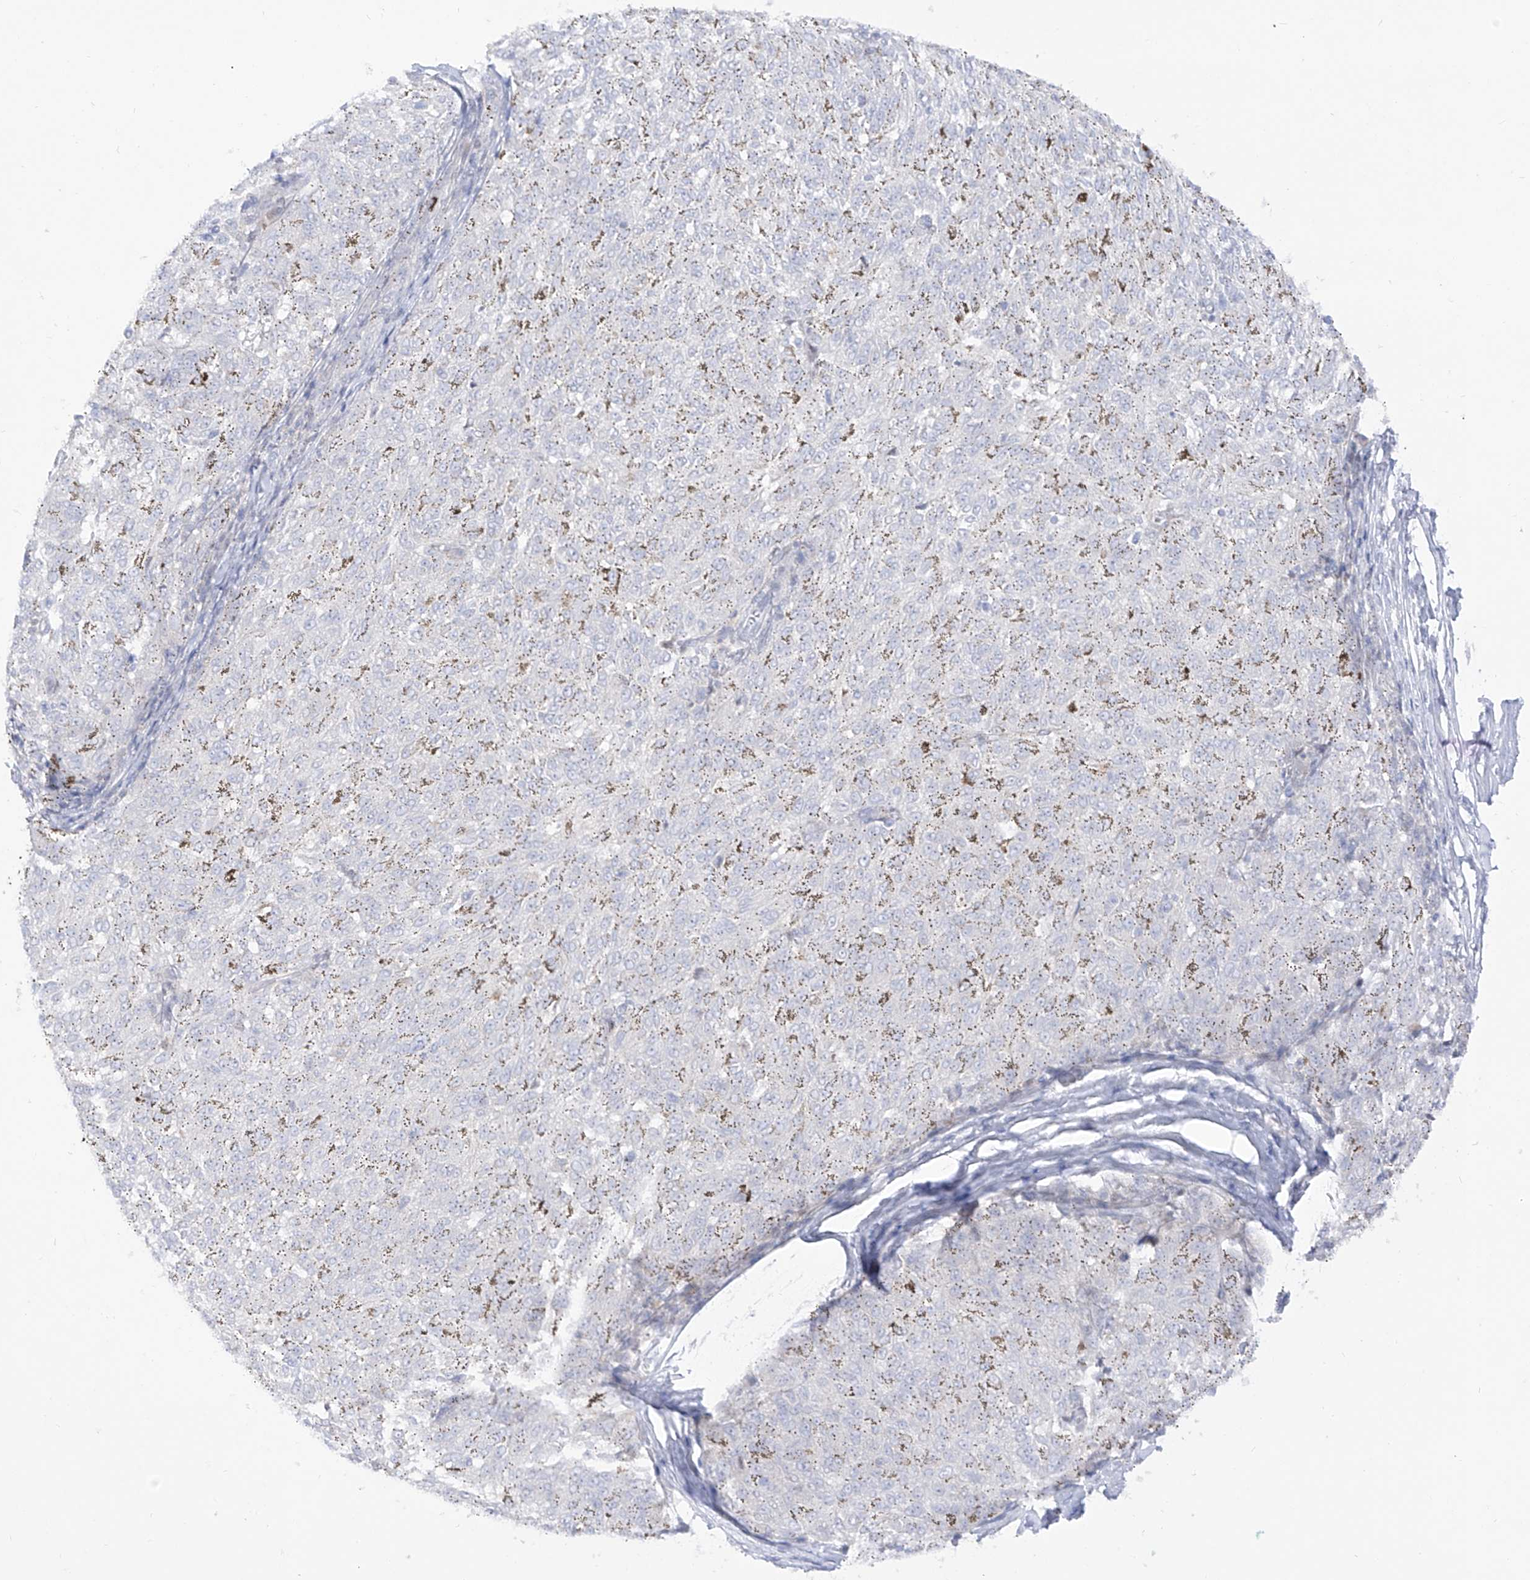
{"staining": {"intensity": "negative", "quantity": "none", "location": "none"}, "tissue": "melanoma", "cell_type": "Tumor cells", "image_type": "cancer", "snomed": [{"axis": "morphology", "description": "Malignant melanoma, NOS"}, {"axis": "topography", "description": "Skin"}], "caption": "The micrograph displays no significant positivity in tumor cells of malignant melanoma. Nuclei are stained in blue.", "gene": "DMKN", "patient": {"sex": "female", "age": 72}}